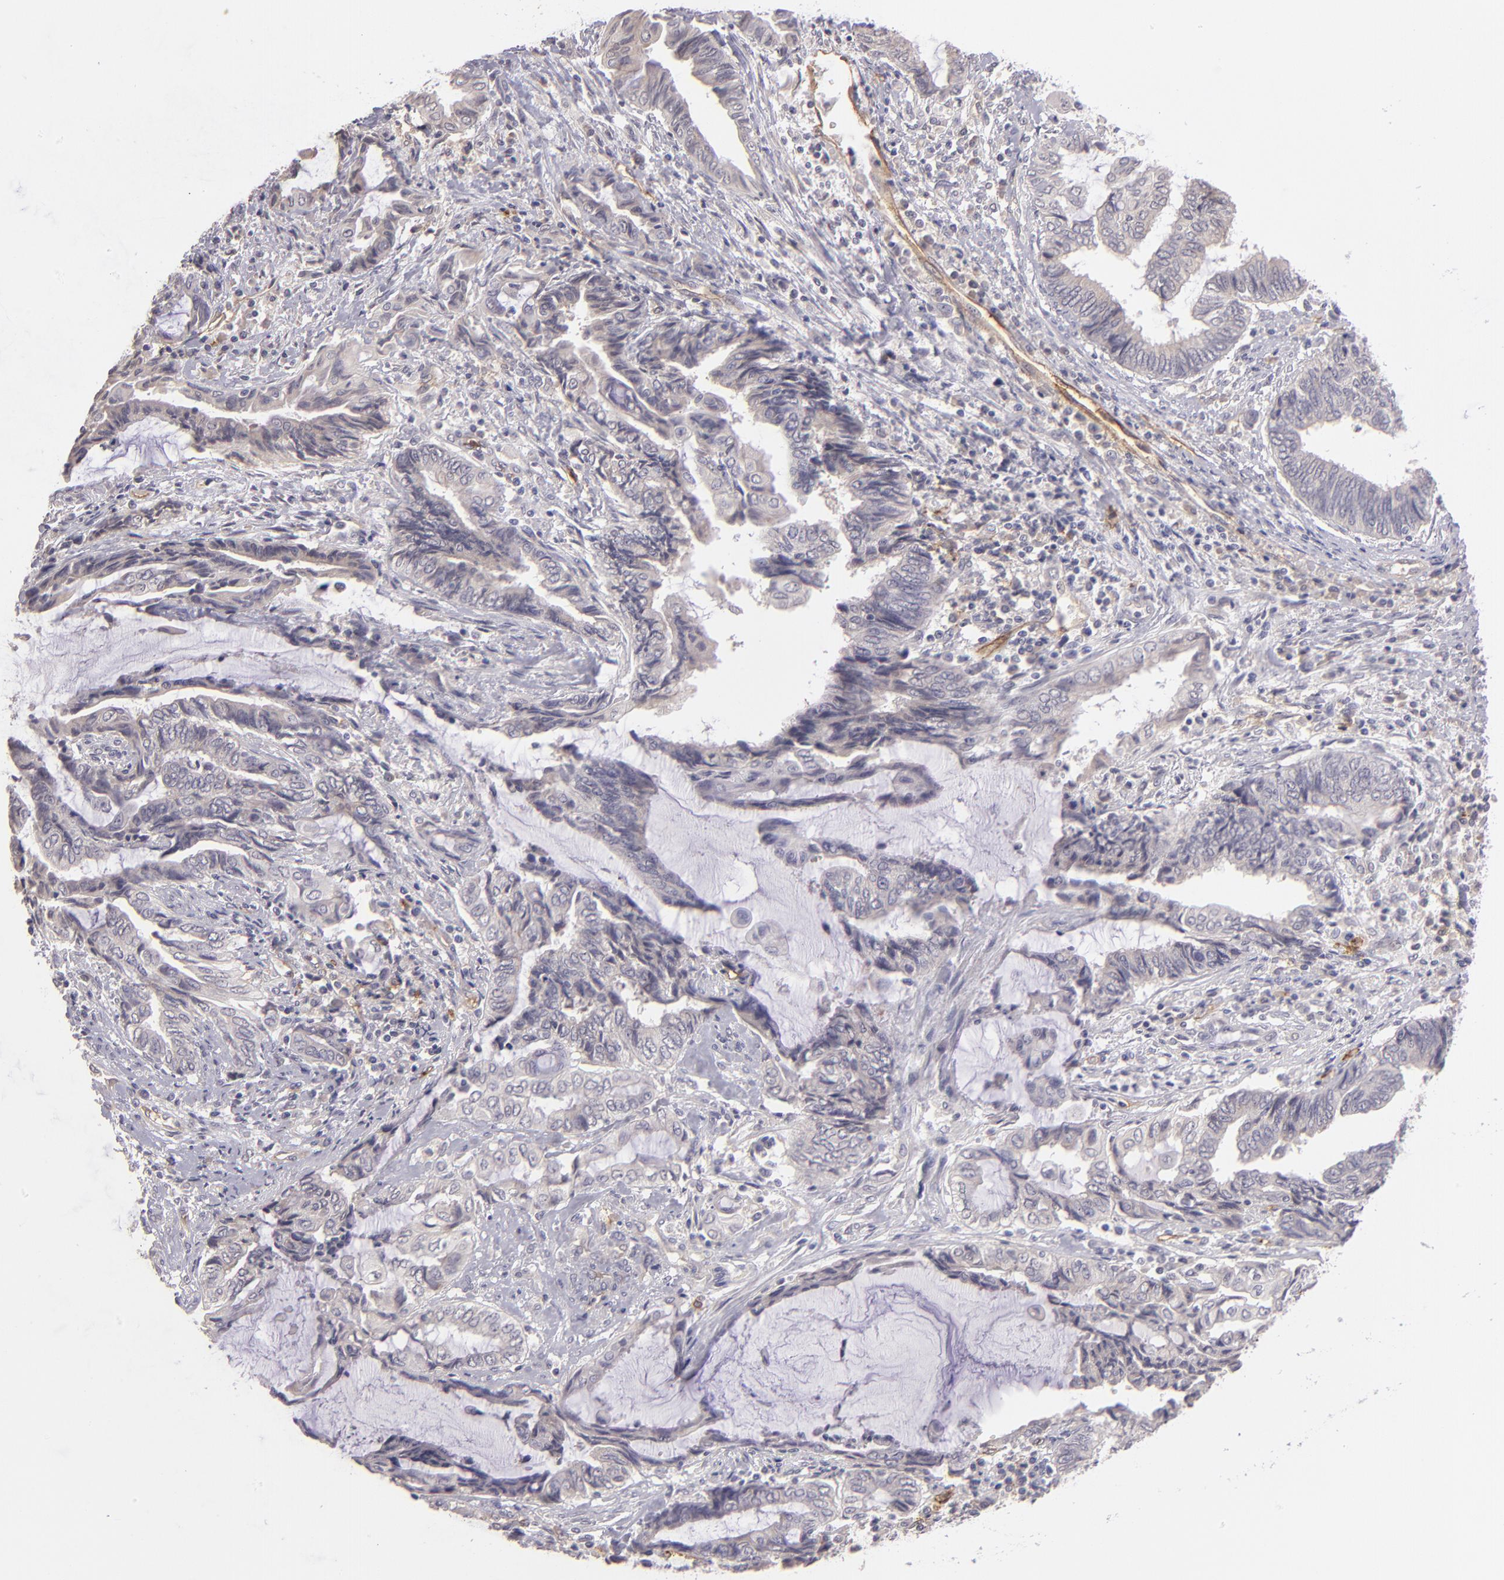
{"staining": {"intensity": "negative", "quantity": "none", "location": "none"}, "tissue": "endometrial cancer", "cell_type": "Tumor cells", "image_type": "cancer", "snomed": [{"axis": "morphology", "description": "Adenocarcinoma, NOS"}, {"axis": "topography", "description": "Uterus"}, {"axis": "topography", "description": "Endometrium"}], "caption": "This is an immunohistochemistry (IHC) histopathology image of endometrial cancer. There is no staining in tumor cells.", "gene": "THBD", "patient": {"sex": "female", "age": 70}}